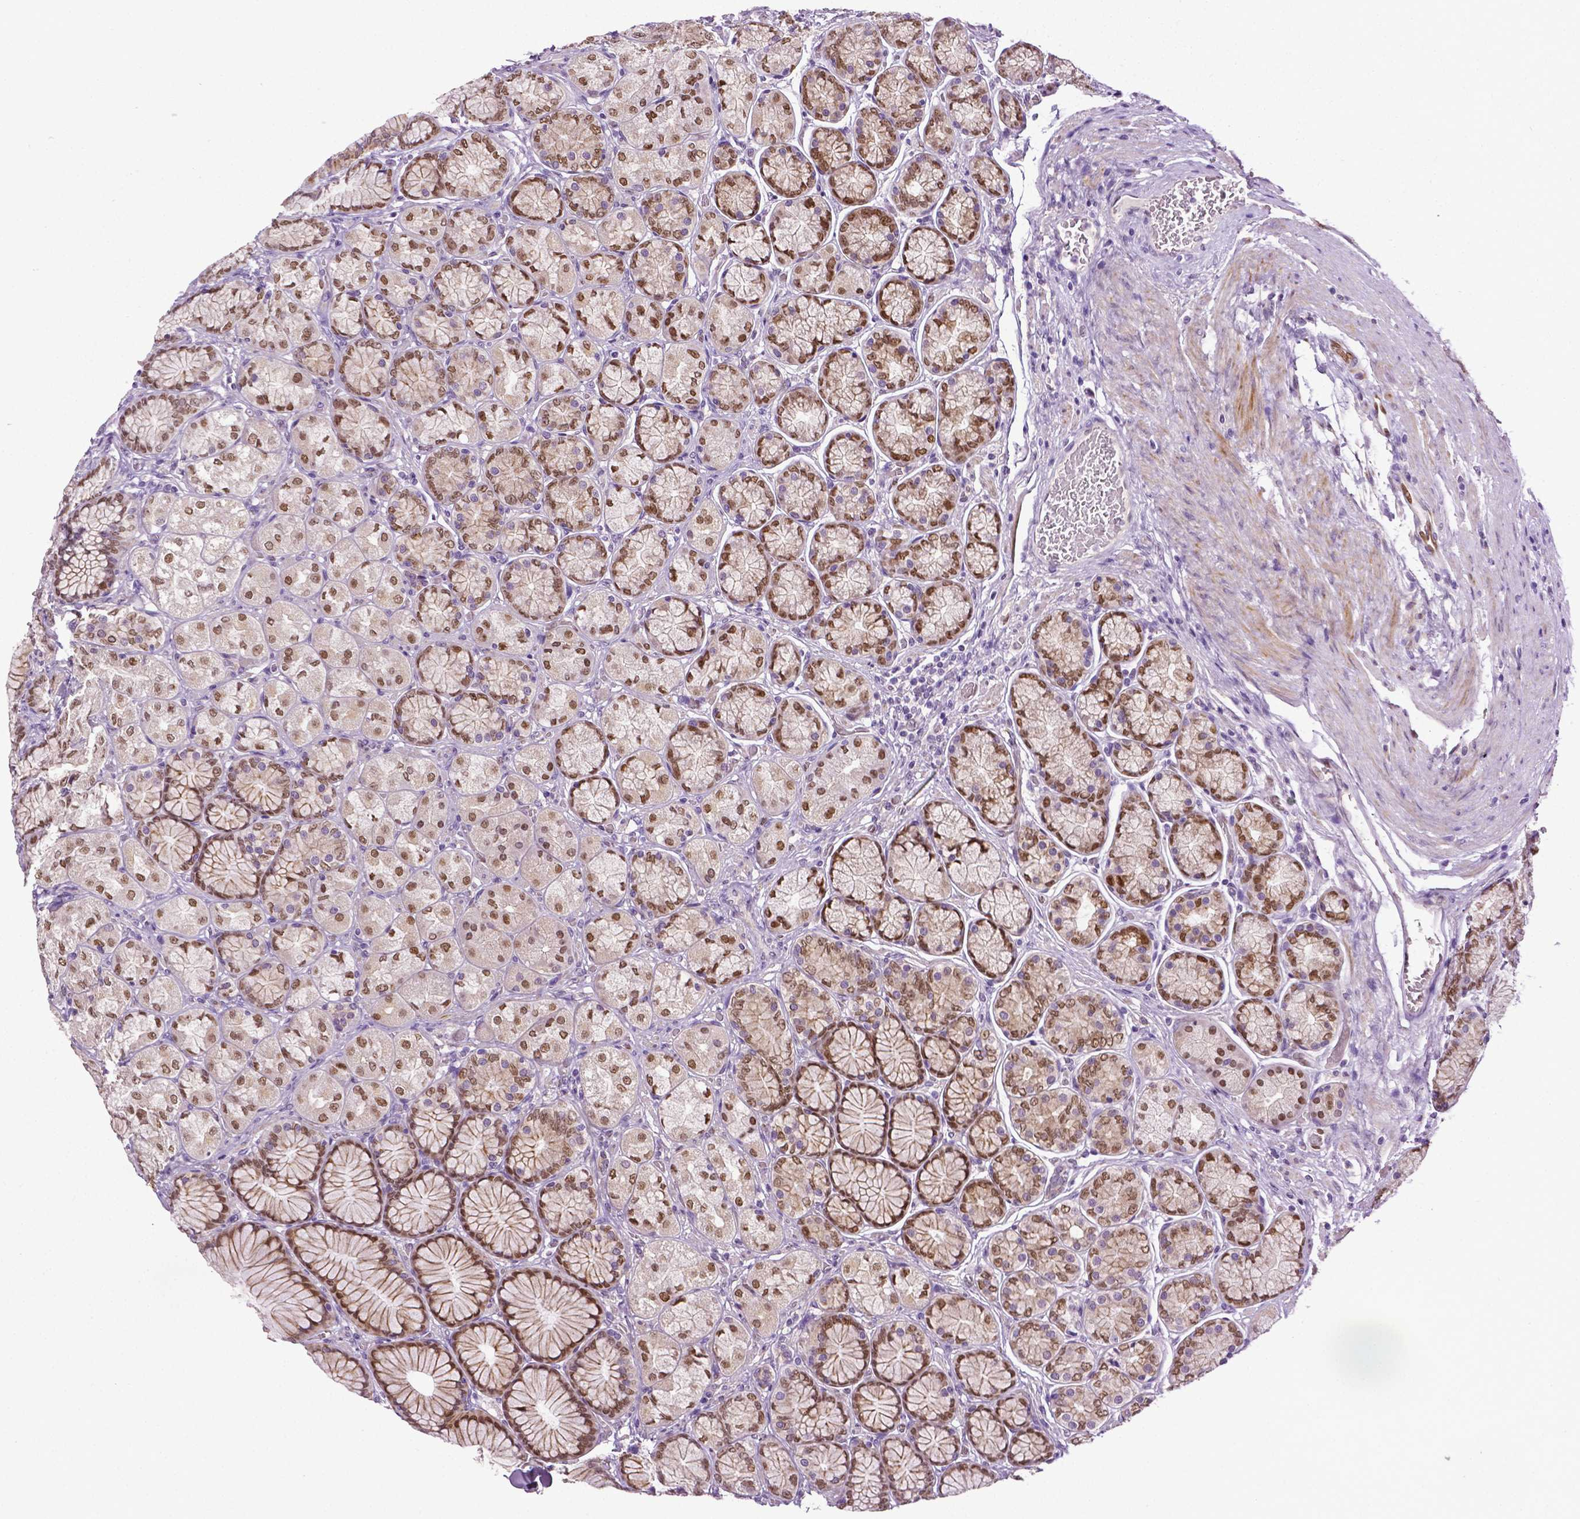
{"staining": {"intensity": "strong", "quantity": "25%-75%", "location": "nuclear"}, "tissue": "stomach", "cell_type": "Glandular cells", "image_type": "normal", "snomed": [{"axis": "morphology", "description": "Normal tissue, NOS"}, {"axis": "morphology", "description": "Adenocarcinoma, NOS"}, {"axis": "morphology", "description": "Adenocarcinoma, High grade"}, {"axis": "topography", "description": "Stomach, upper"}, {"axis": "topography", "description": "Stomach"}], "caption": "A brown stain shows strong nuclear staining of a protein in glandular cells of unremarkable human stomach. Immunohistochemistry stains the protein in brown and the nuclei are stained blue.", "gene": "PTGER3", "patient": {"sex": "female", "age": 65}}